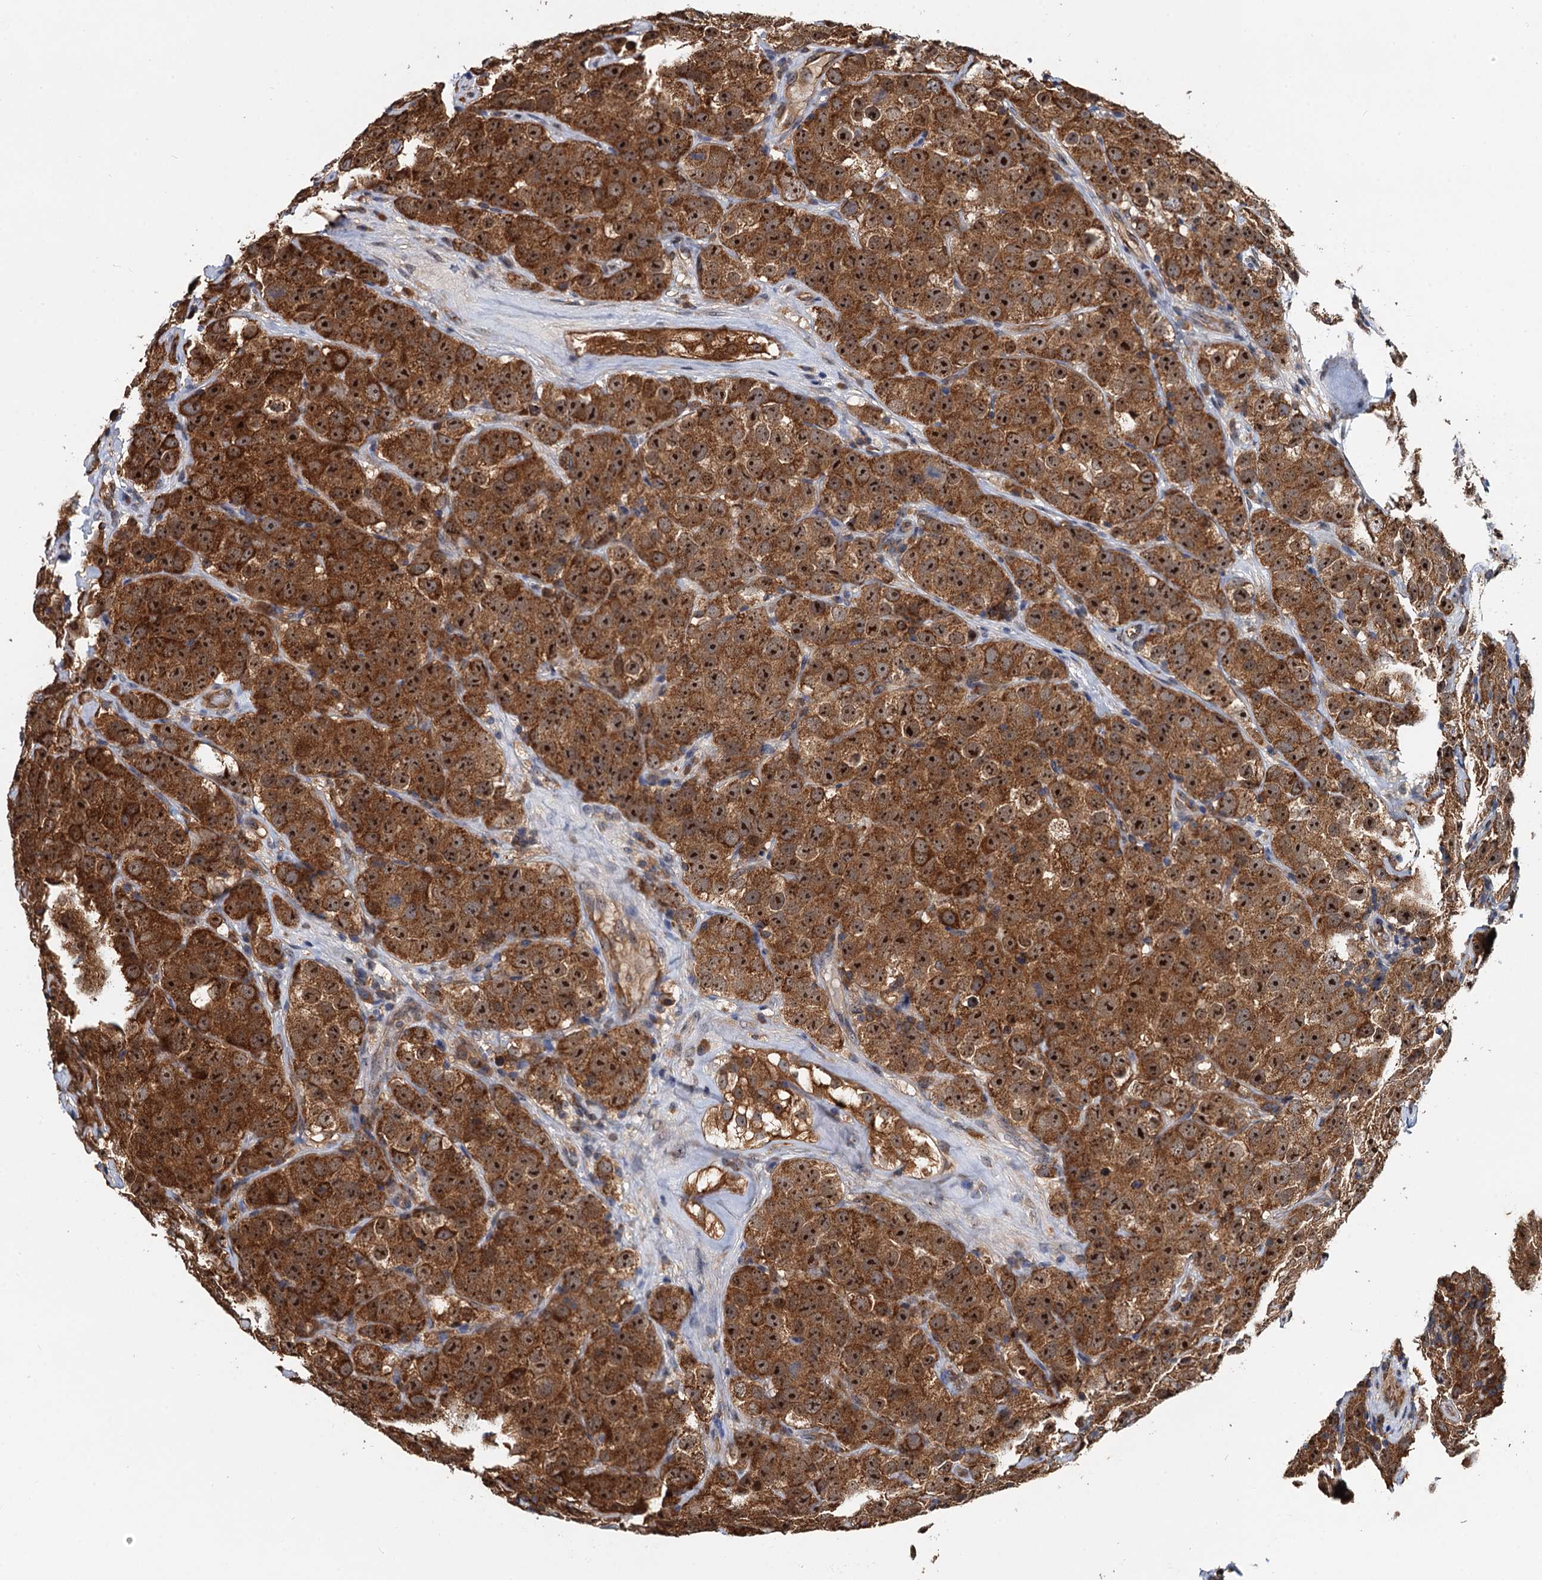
{"staining": {"intensity": "strong", "quantity": ">75%", "location": "cytoplasmic/membranous,nuclear"}, "tissue": "testis cancer", "cell_type": "Tumor cells", "image_type": "cancer", "snomed": [{"axis": "morphology", "description": "Seminoma, NOS"}, {"axis": "topography", "description": "Testis"}], "caption": "Tumor cells demonstrate high levels of strong cytoplasmic/membranous and nuclear positivity in approximately >75% of cells in testis cancer.", "gene": "USP6NL", "patient": {"sex": "male", "age": 28}}